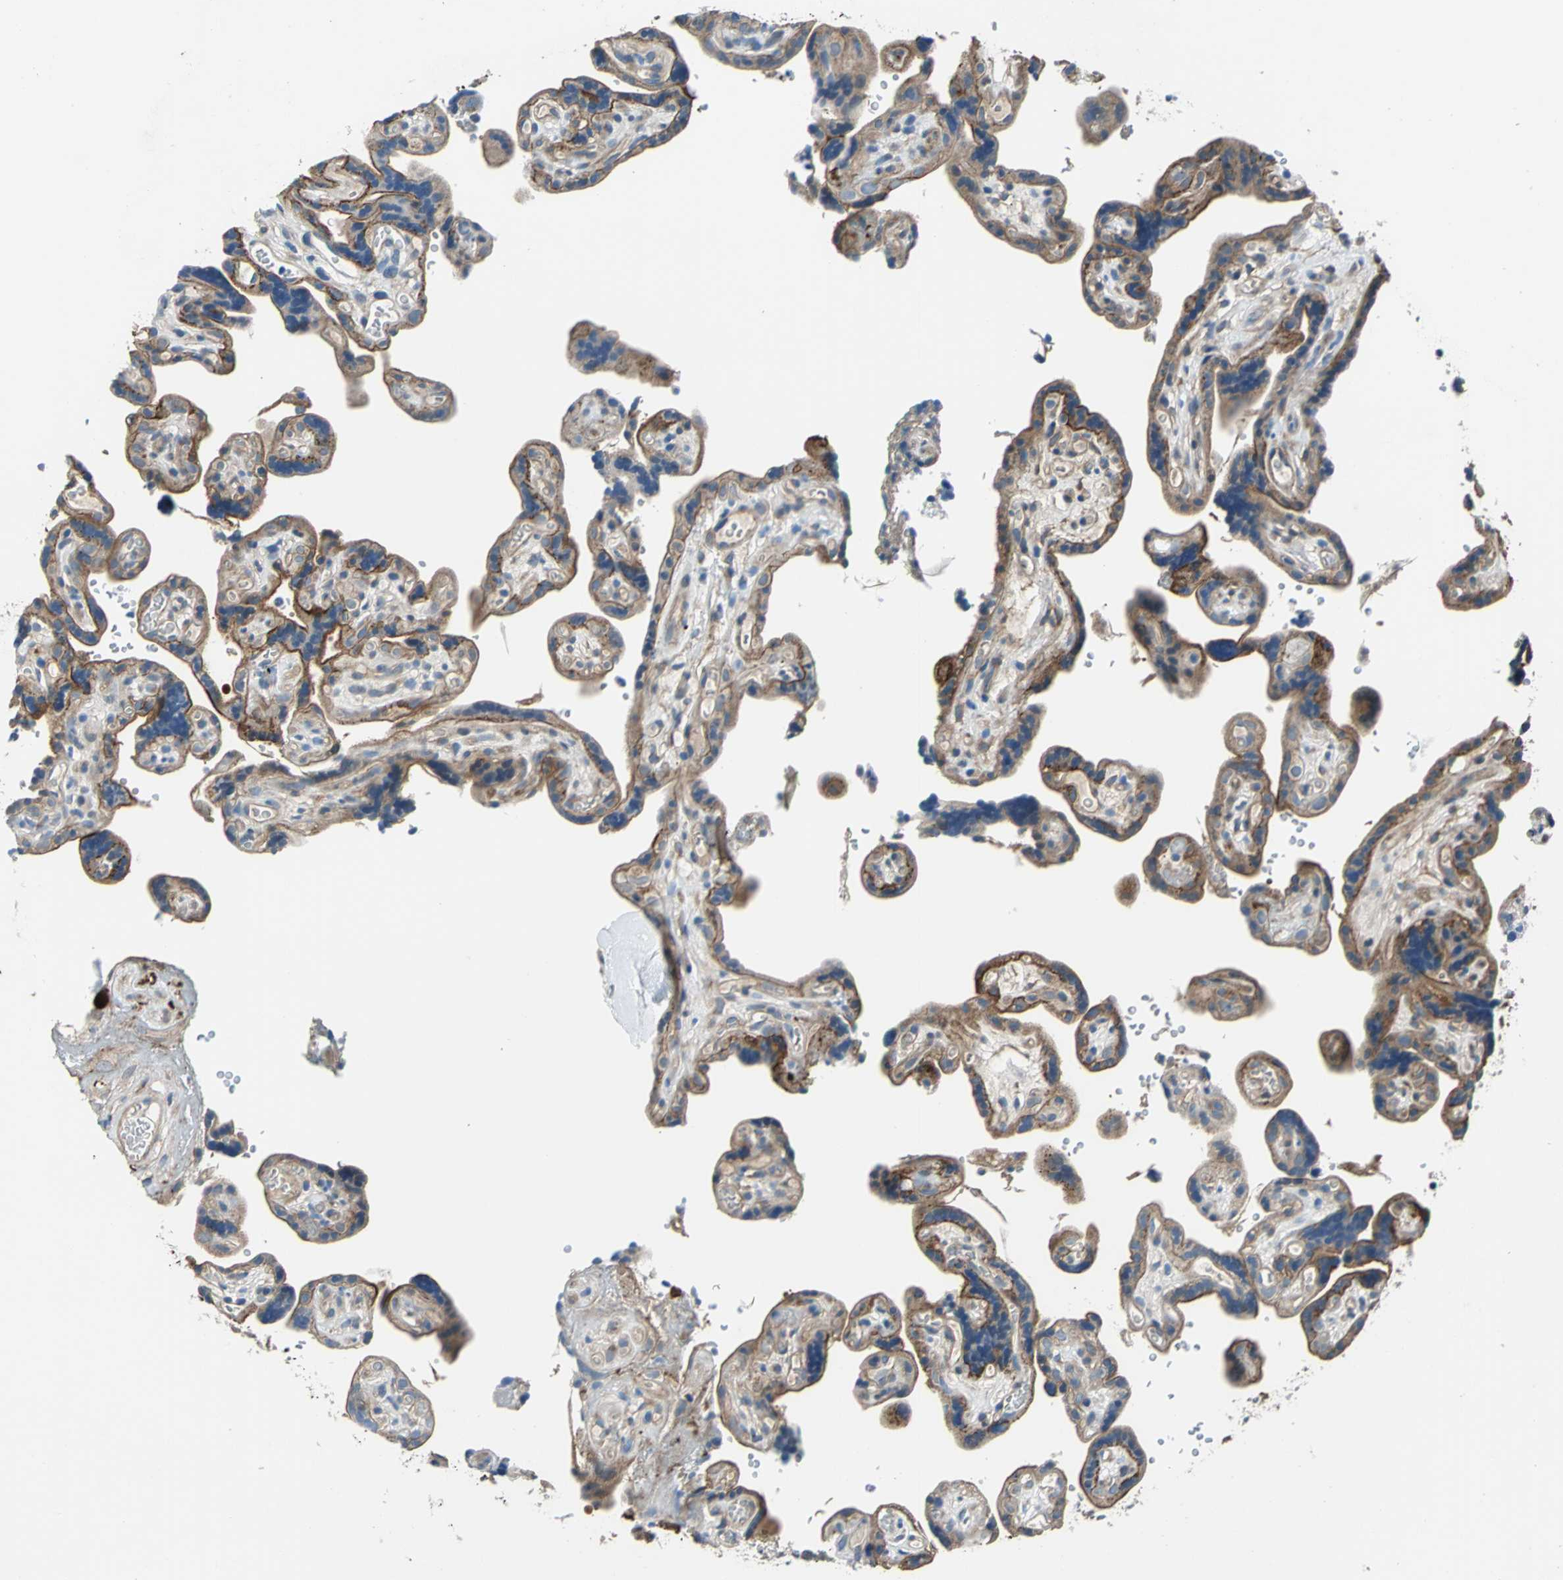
{"staining": {"intensity": "weak", "quantity": "25%-75%", "location": "cytoplasmic/membranous"}, "tissue": "placenta", "cell_type": "Decidual cells", "image_type": "normal", "snomed": [{"axis": "morphology", "description": "Normal tissue, NOS"}, {"axis": "topography", "description": "Placenta"}], "caption": "Protein positivity by immunohistochemistry (IHC) demonstrates weak cytoplasmic/membranous expression in approximately 25%-75% of decidual cells in unremarkable placenta.", "gene": "CDC42EP1", "patient": {"sex": "female", "age": 30}}